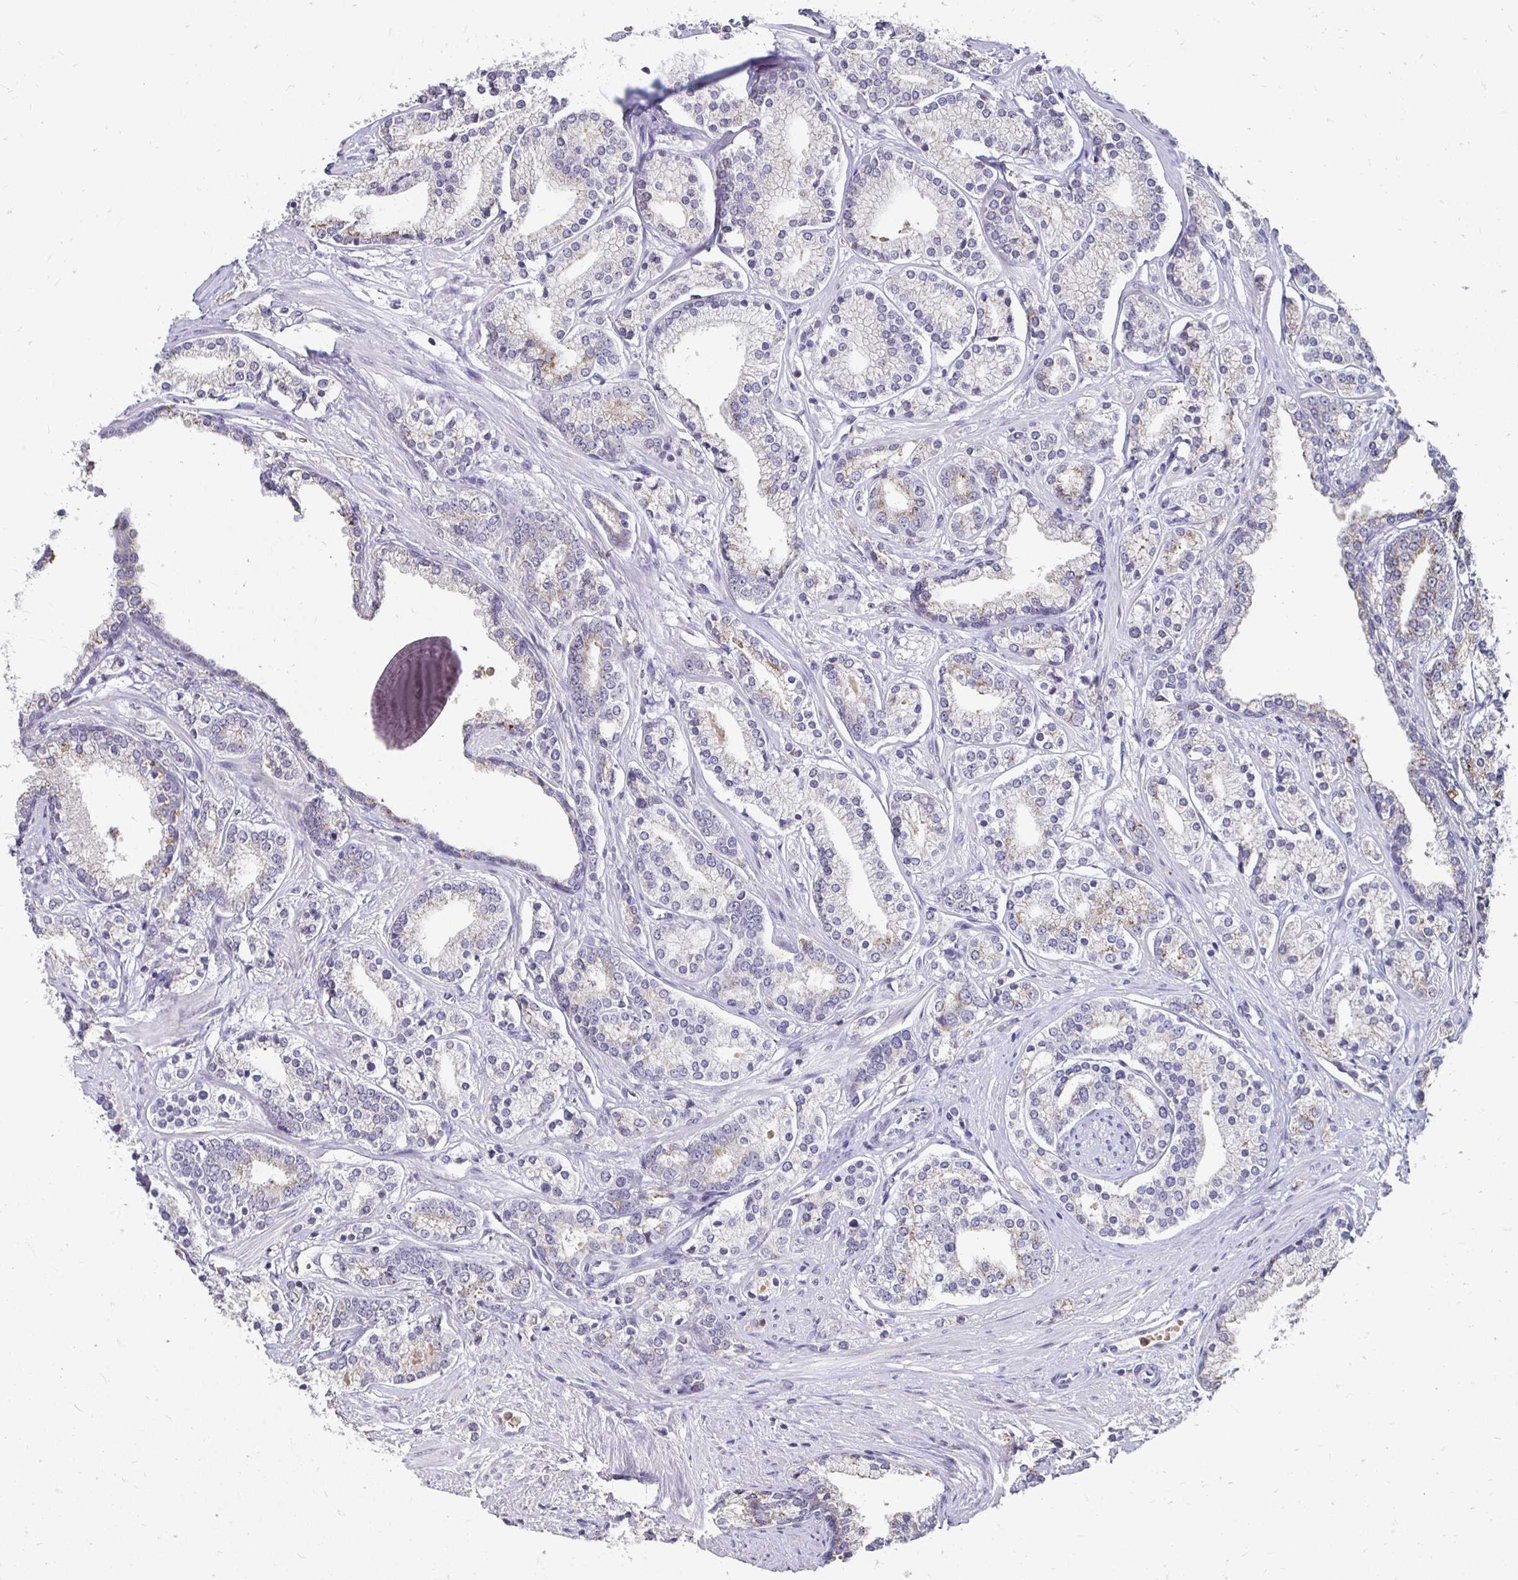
{"staining": {"intensity": "weak", "quantity": "<25%", "location": "cytoplasmic/membranous"}, "tissue": "prostate cancer", "cell_type": "Tumor cells", "image_type": "cancer", "snomed": [{"axis": "morphology", "description": "Adenocarcinoma, High grade"}, {"axis": "topography", "description": "Prostate"}], "caption": "Prostate cancer stained for a protein using IHC reveals no staining tumor cells.", "gene": "GK2", "patient": {"sex": "male", "age": 58}}